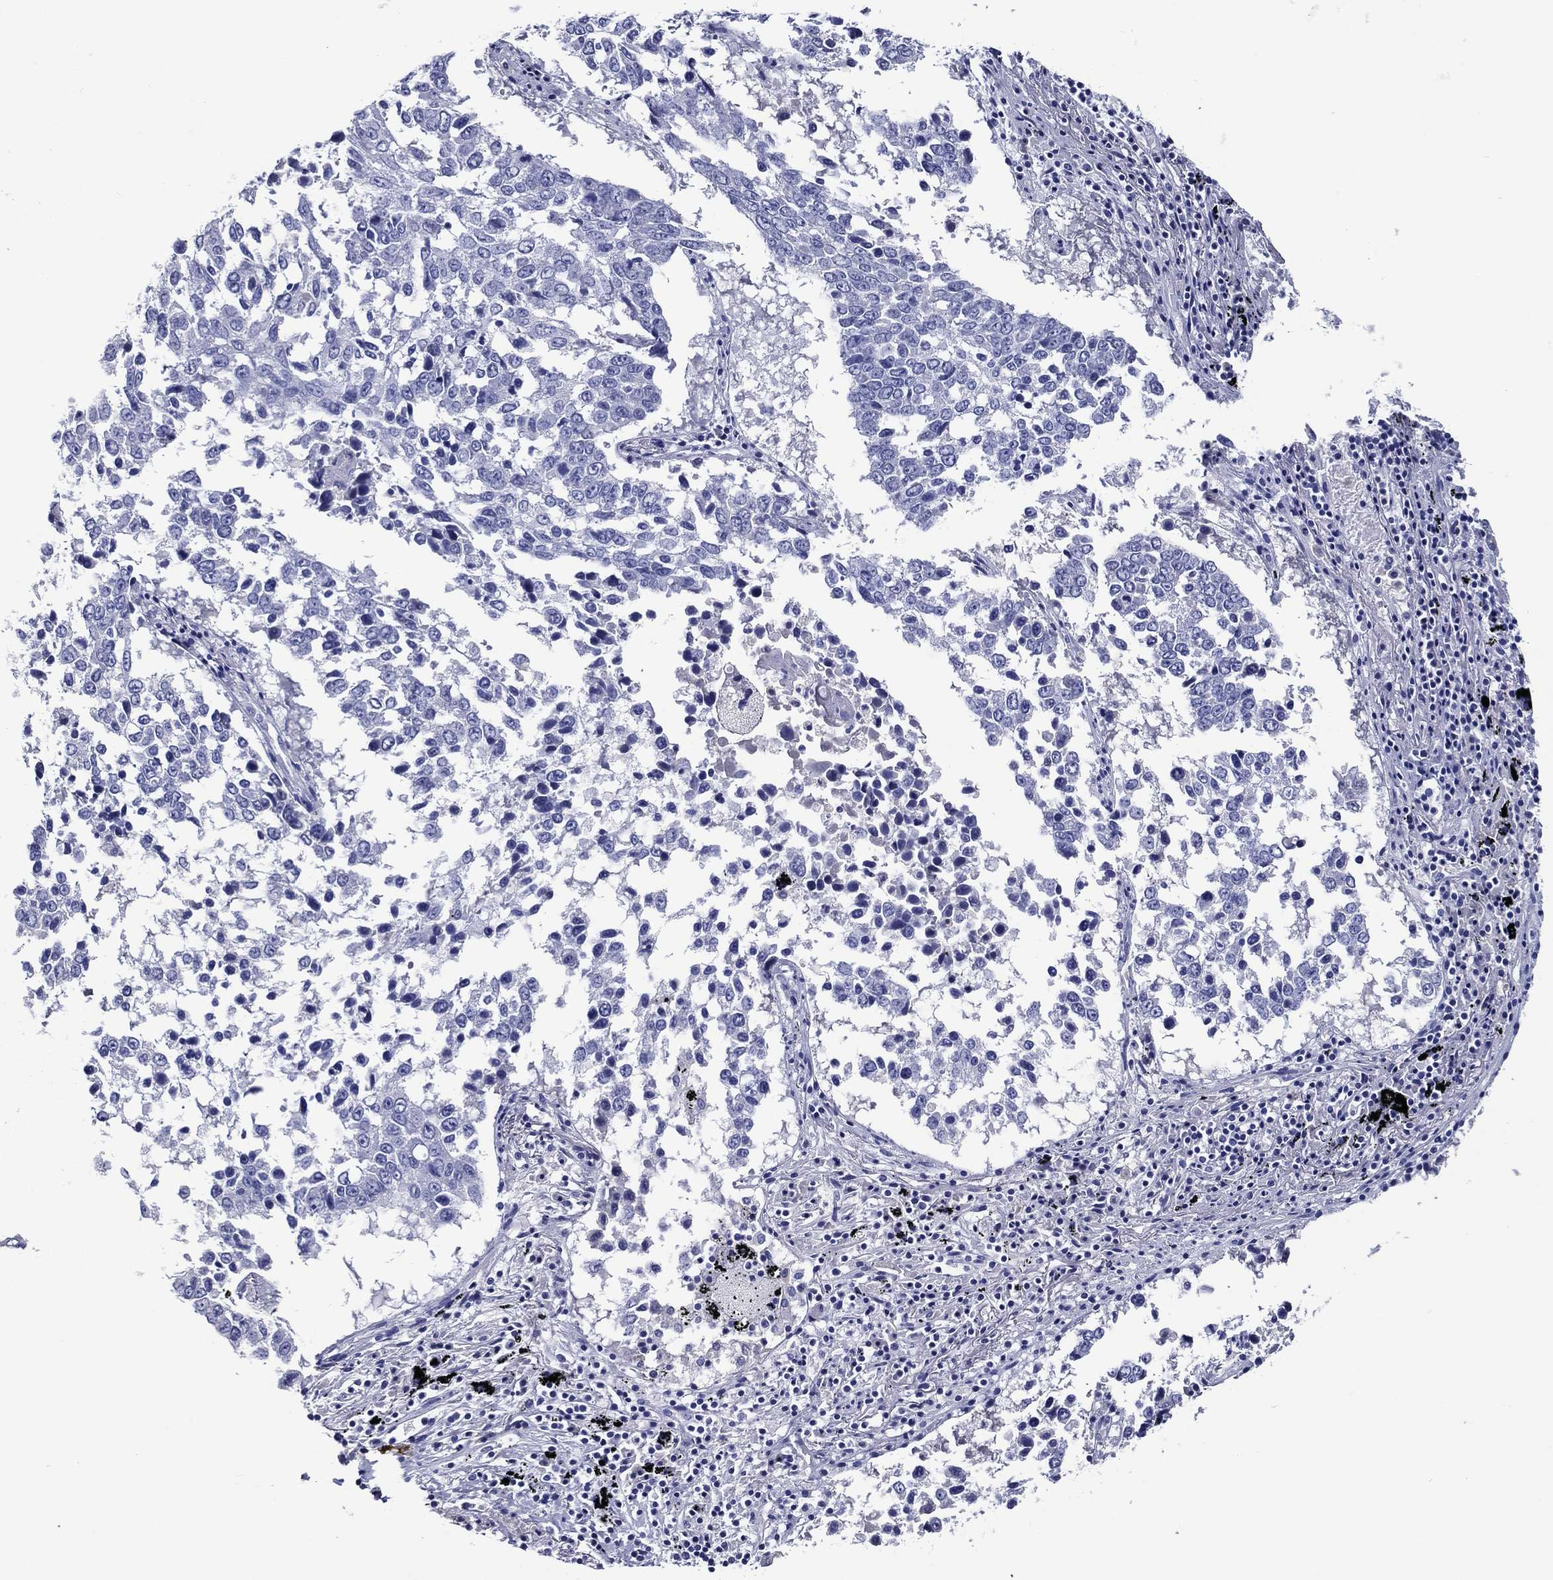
{"staining": {"intensity": "negative", "quantity": "none", "location": "none"}, "tissue": "lung cancer", "cell_type": "Tumor cells", "image_type": "cancer", "snomed": [{"axis": "morphology", "description": "Squamous cell carcinoma, NOS"}, {"axis": "topography", "description": "Lung"}], "caption": "This micrograph is of lung cancer (squamous cell carcinoma) stained with immunohistochemistry (IHC) to label a protein in brown with the nuclei are counter-stained blue. There is no expression in tumor cells.", "gene": "ACE2", "patient": {"sex": "male", "age": 82}}